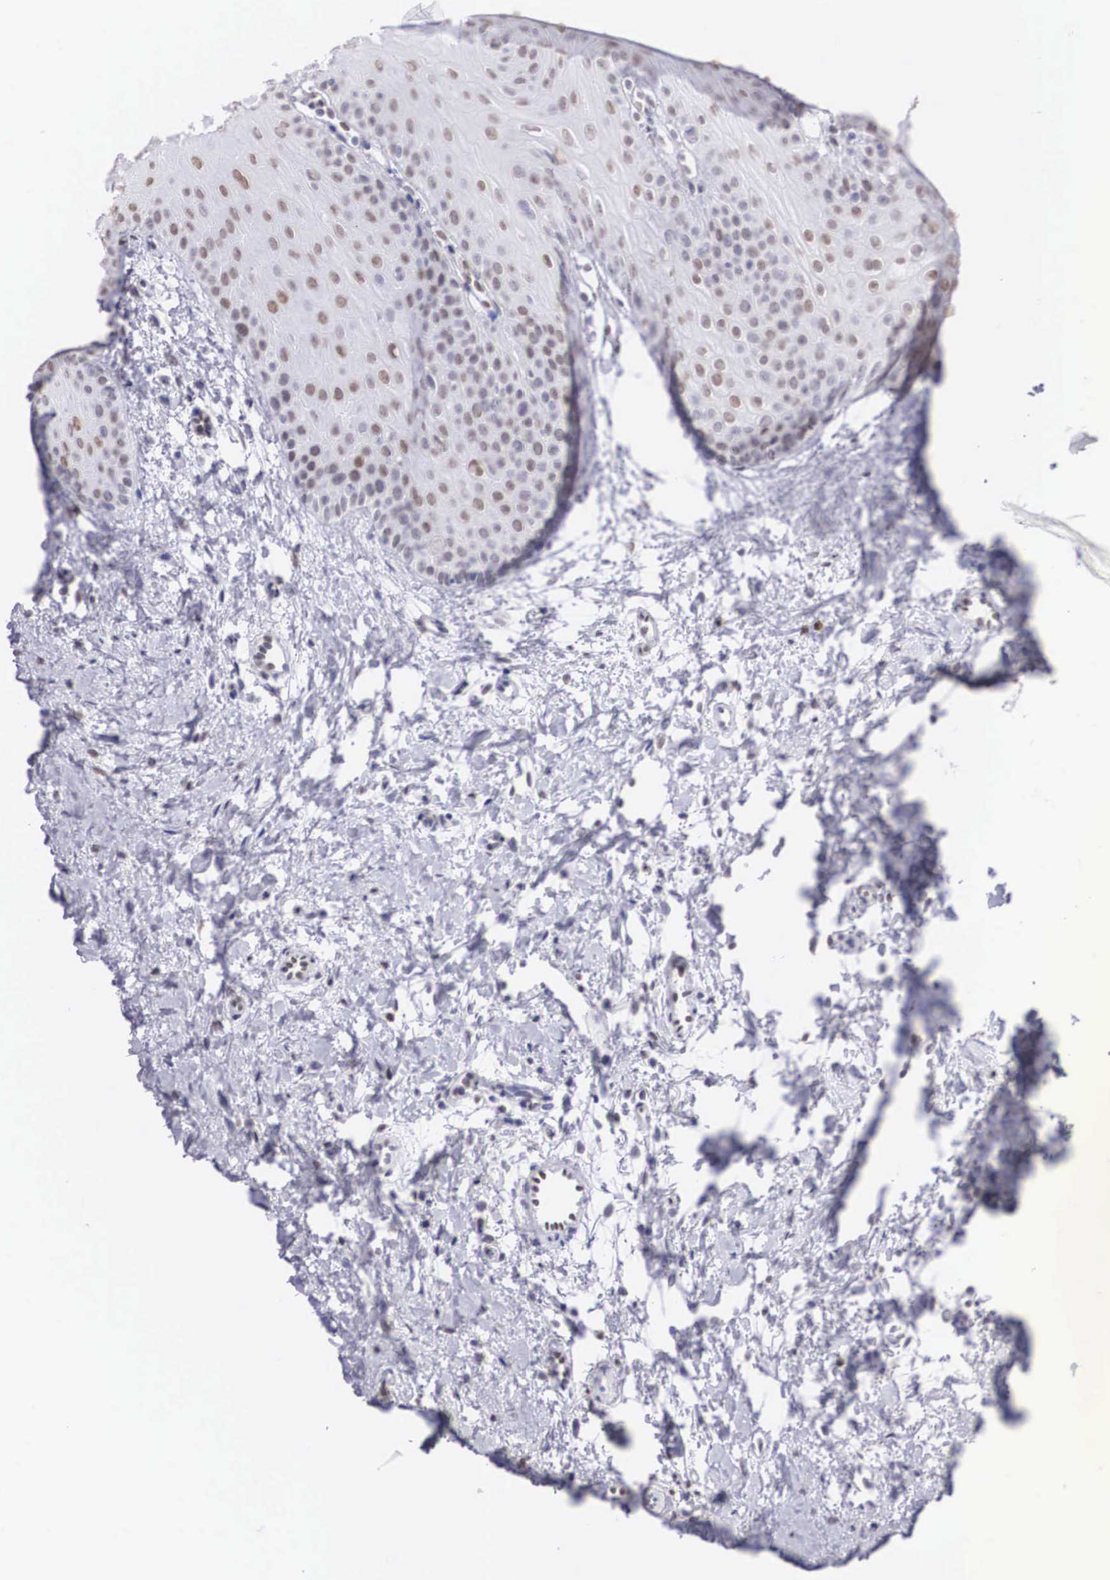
{"staining": {"intensity": "strong", "quantity": ">75%", "location": "nuclear"}, "tissue": "oral mucosa", "cell_type": "Squamous epithelial cells", "image_type": "normal", "snomed": [{"axis": "morphology", "description": "Normal tissue, NOS"}, {"axis": "topography", "description": "Oral tissue"}], "caption": "Strong nuclear protein expression is appreciated in about >75% of squamous epithelial cells in oral mucosa. (DAB IHC, brown staining for protein, blue staining for nuclei).", "gene": "HMGN5", "patient": {"sex": "female", "age": 23}}